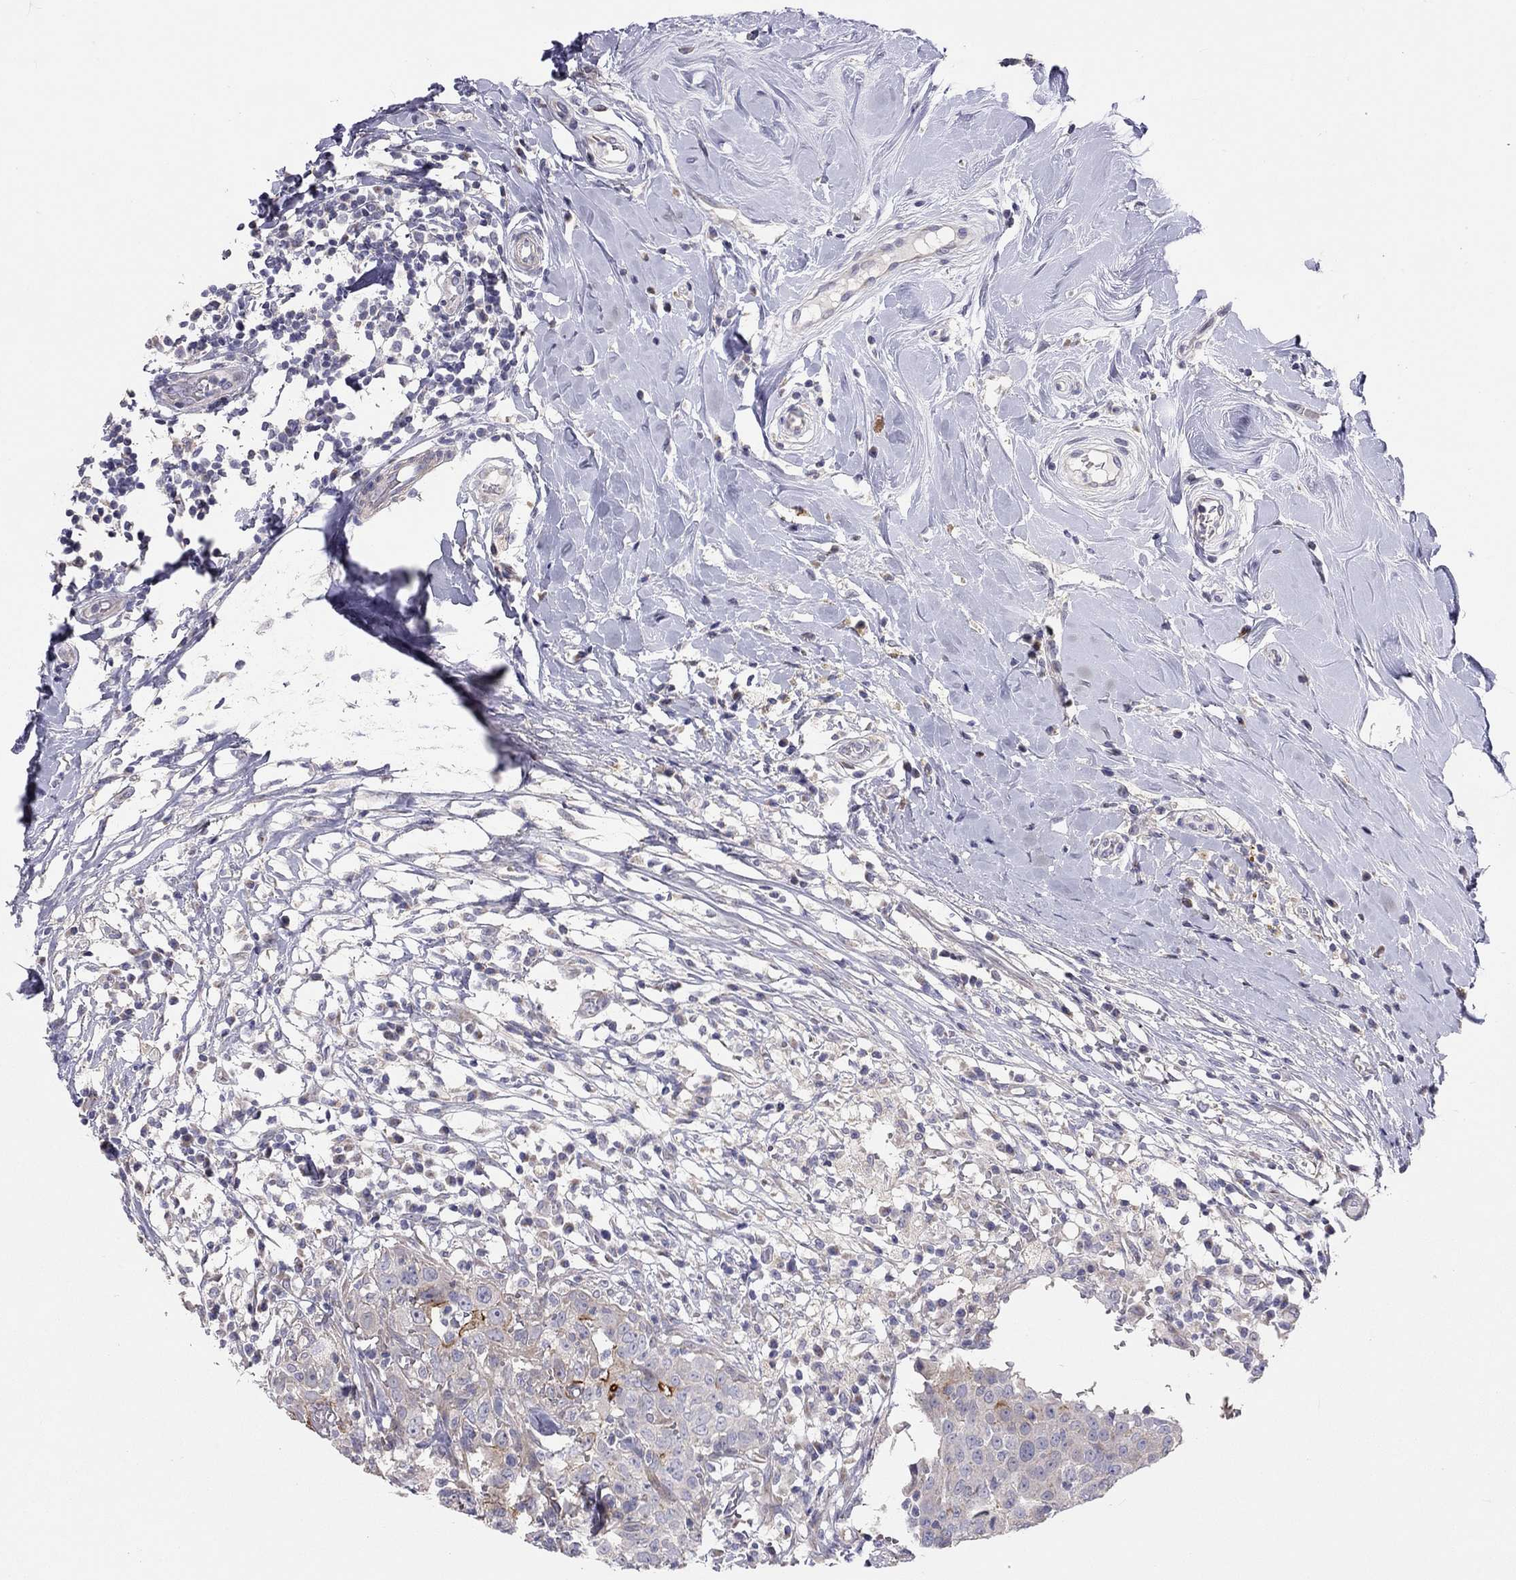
{"staining": {"intensity": "strong", "quantity": "<25%", "location": "cytoplasmic/membranous"}, "tissue": "breast cancer", "cell_type": "Tumor cells", "image_type": "cancer", "snomed": [{"axis": "morphology", "description": "Duct carcinoma"}, {"axis": "topography", "description": "Breast"}], "caption": "Brown immunohistochemical staining in human invasive ductal carcinoma (breast) shows strong cytoplasmic/membranous expression in approximately <25% of tumor cells.", "gene": "SYTL2", "patient": {"sex": "female", "age": 27}}